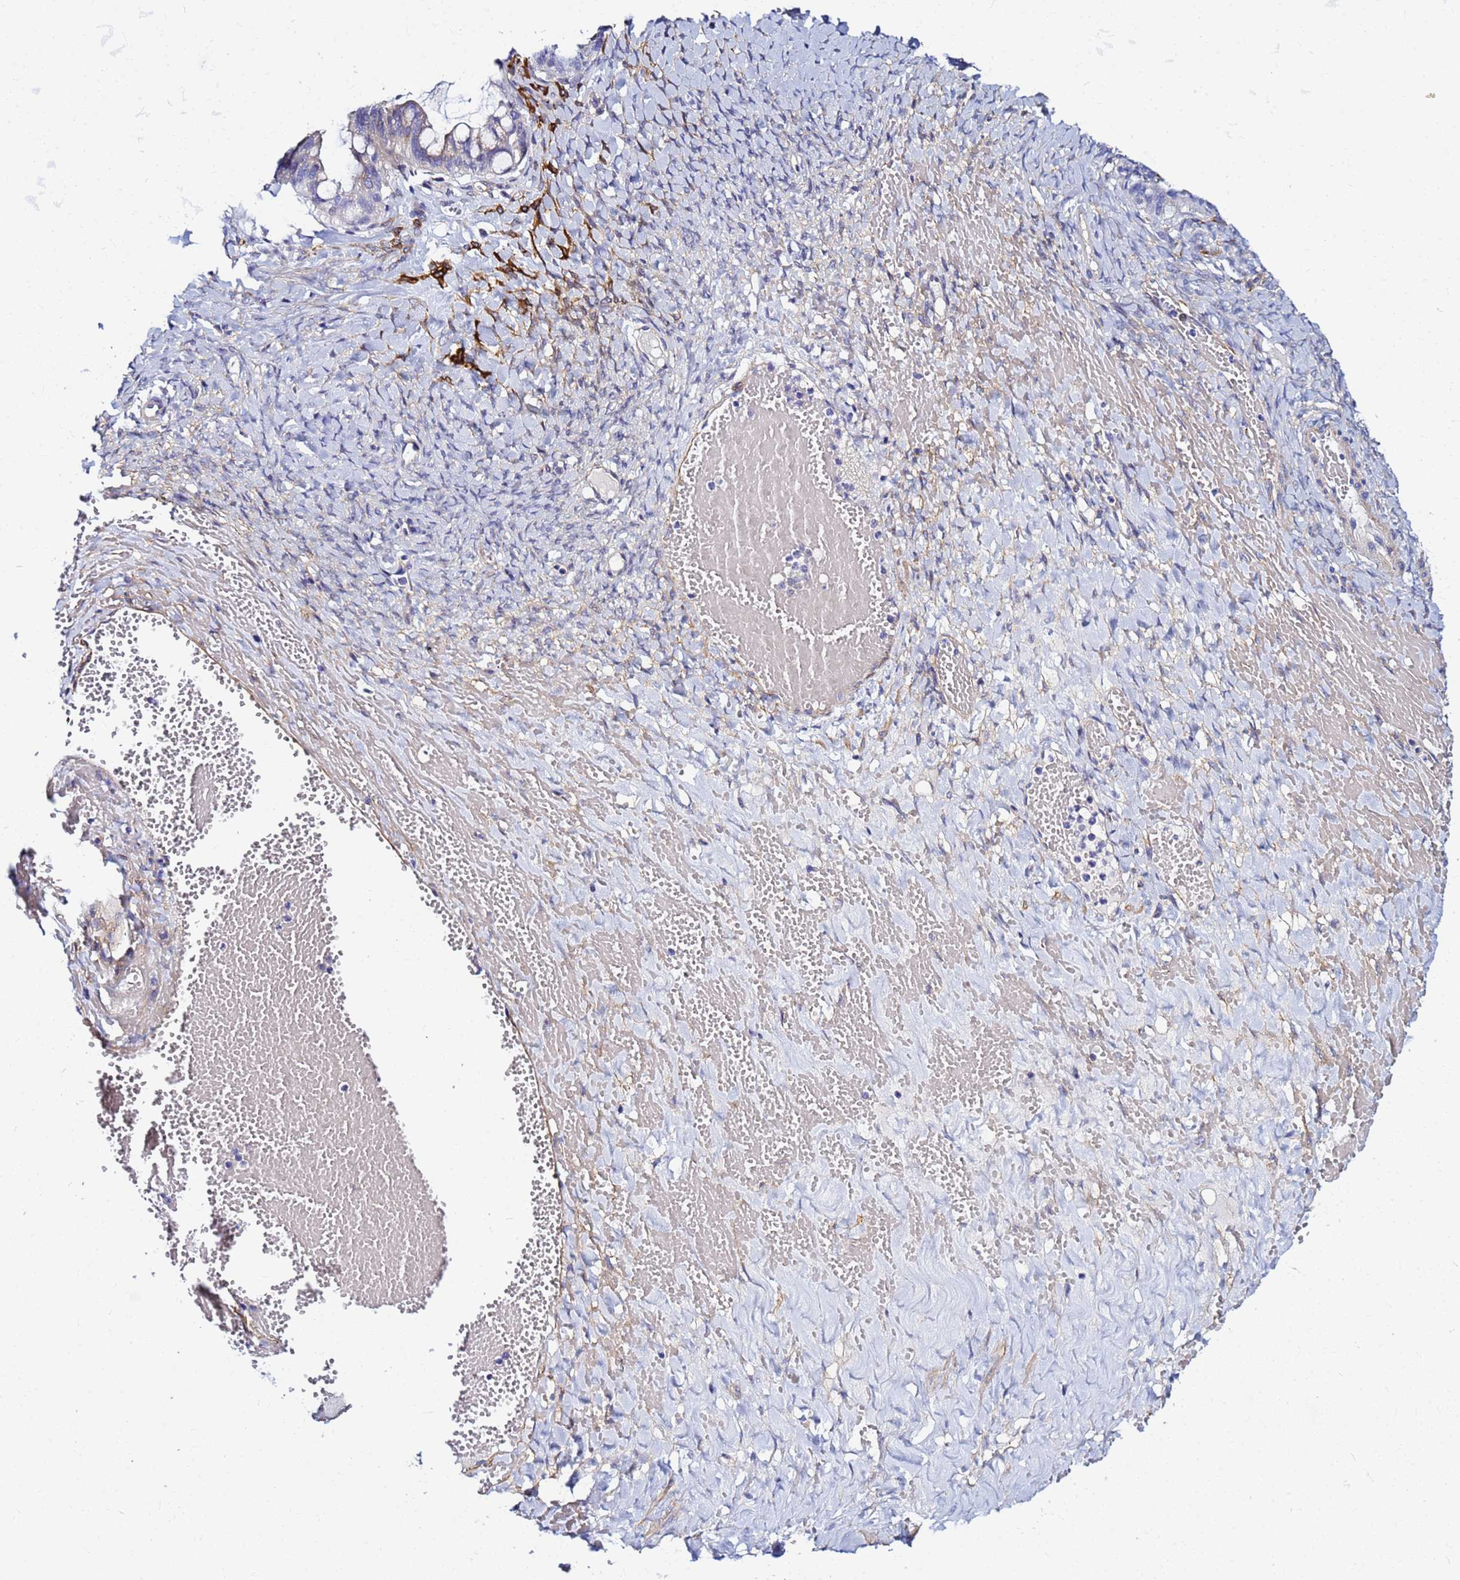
{"staining": {"intensity": "weak", "quantity": "<25%", "location": "cytoplasmic/membranous"}, "tissue": "ovarian cancer", "cell_type": "Tumor cells", "image_type": "cancer", "snomed": [{"axis": "morphology", "description": "Cystadenocarcinoma, mucinous, NOS"}, {"axis": "topography", "description": "Ovary"}], "caption": "Immunohistochemistry (IHC) micrograph of mucinous cystadenocarcinoma (ovarian) stained for a protein (brown), which shows no expression in tumor cells.", "gene": "JRKL", "patient": {"sex": "female", "age": 73}}